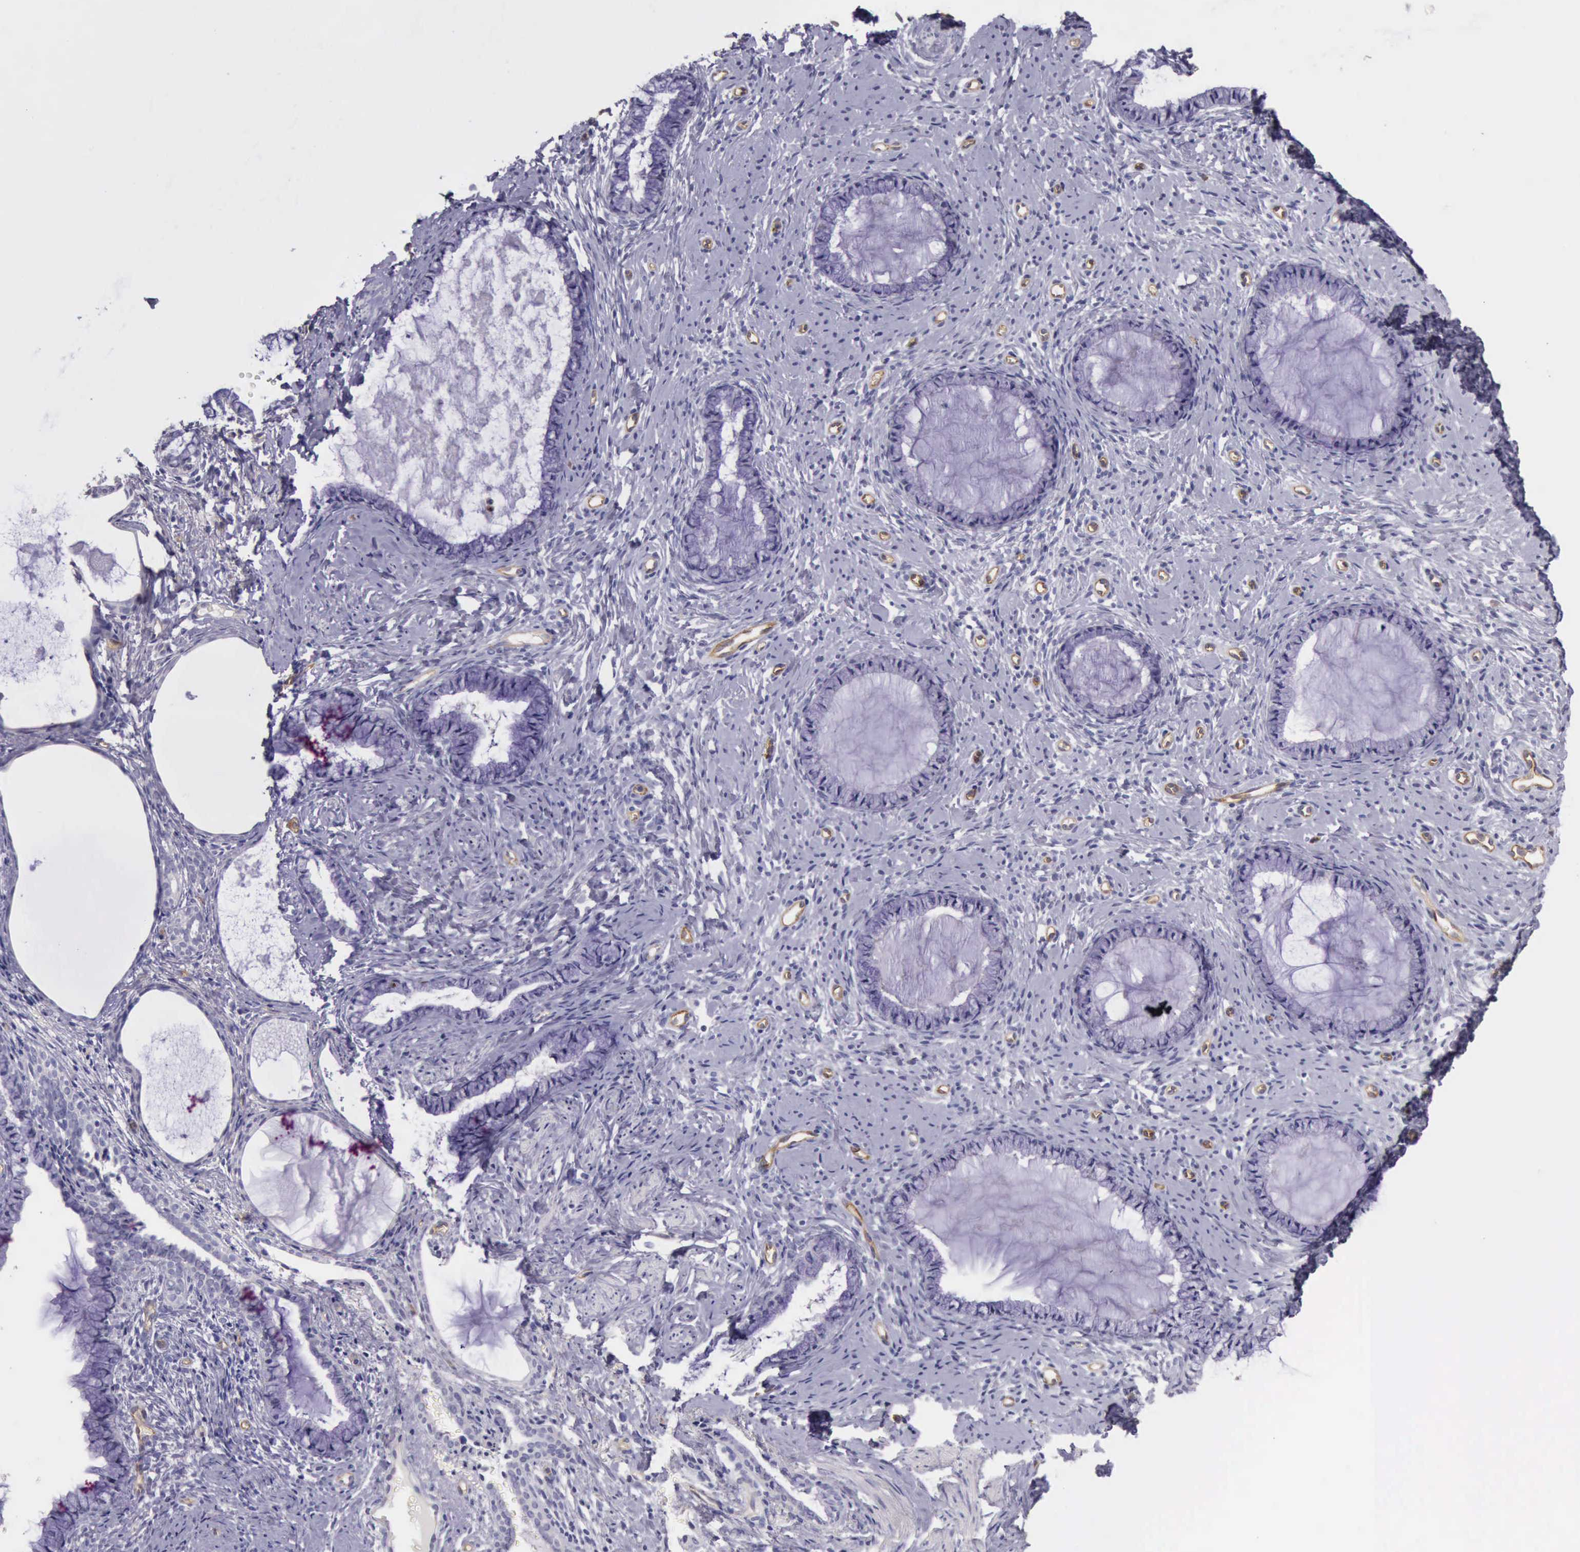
{"staining": {"intensity": "negative", "quantity": "none", "location": "none"}, "tissue": "cervix", "cell_type": "Glandular cells", "image_type": "normal", "snomed": [{"axis": "morphology", "description": "Normal tissue, NOS"}, {"axis": "topography", "description": "Cervix"}], "caption": "IHC micrograph of benign cervix: human cervix stained with DAB shows no significant protein positivity in glandular cells.", "gene": "TCEANC", "patient": {"sex": "female", "age": 70}}